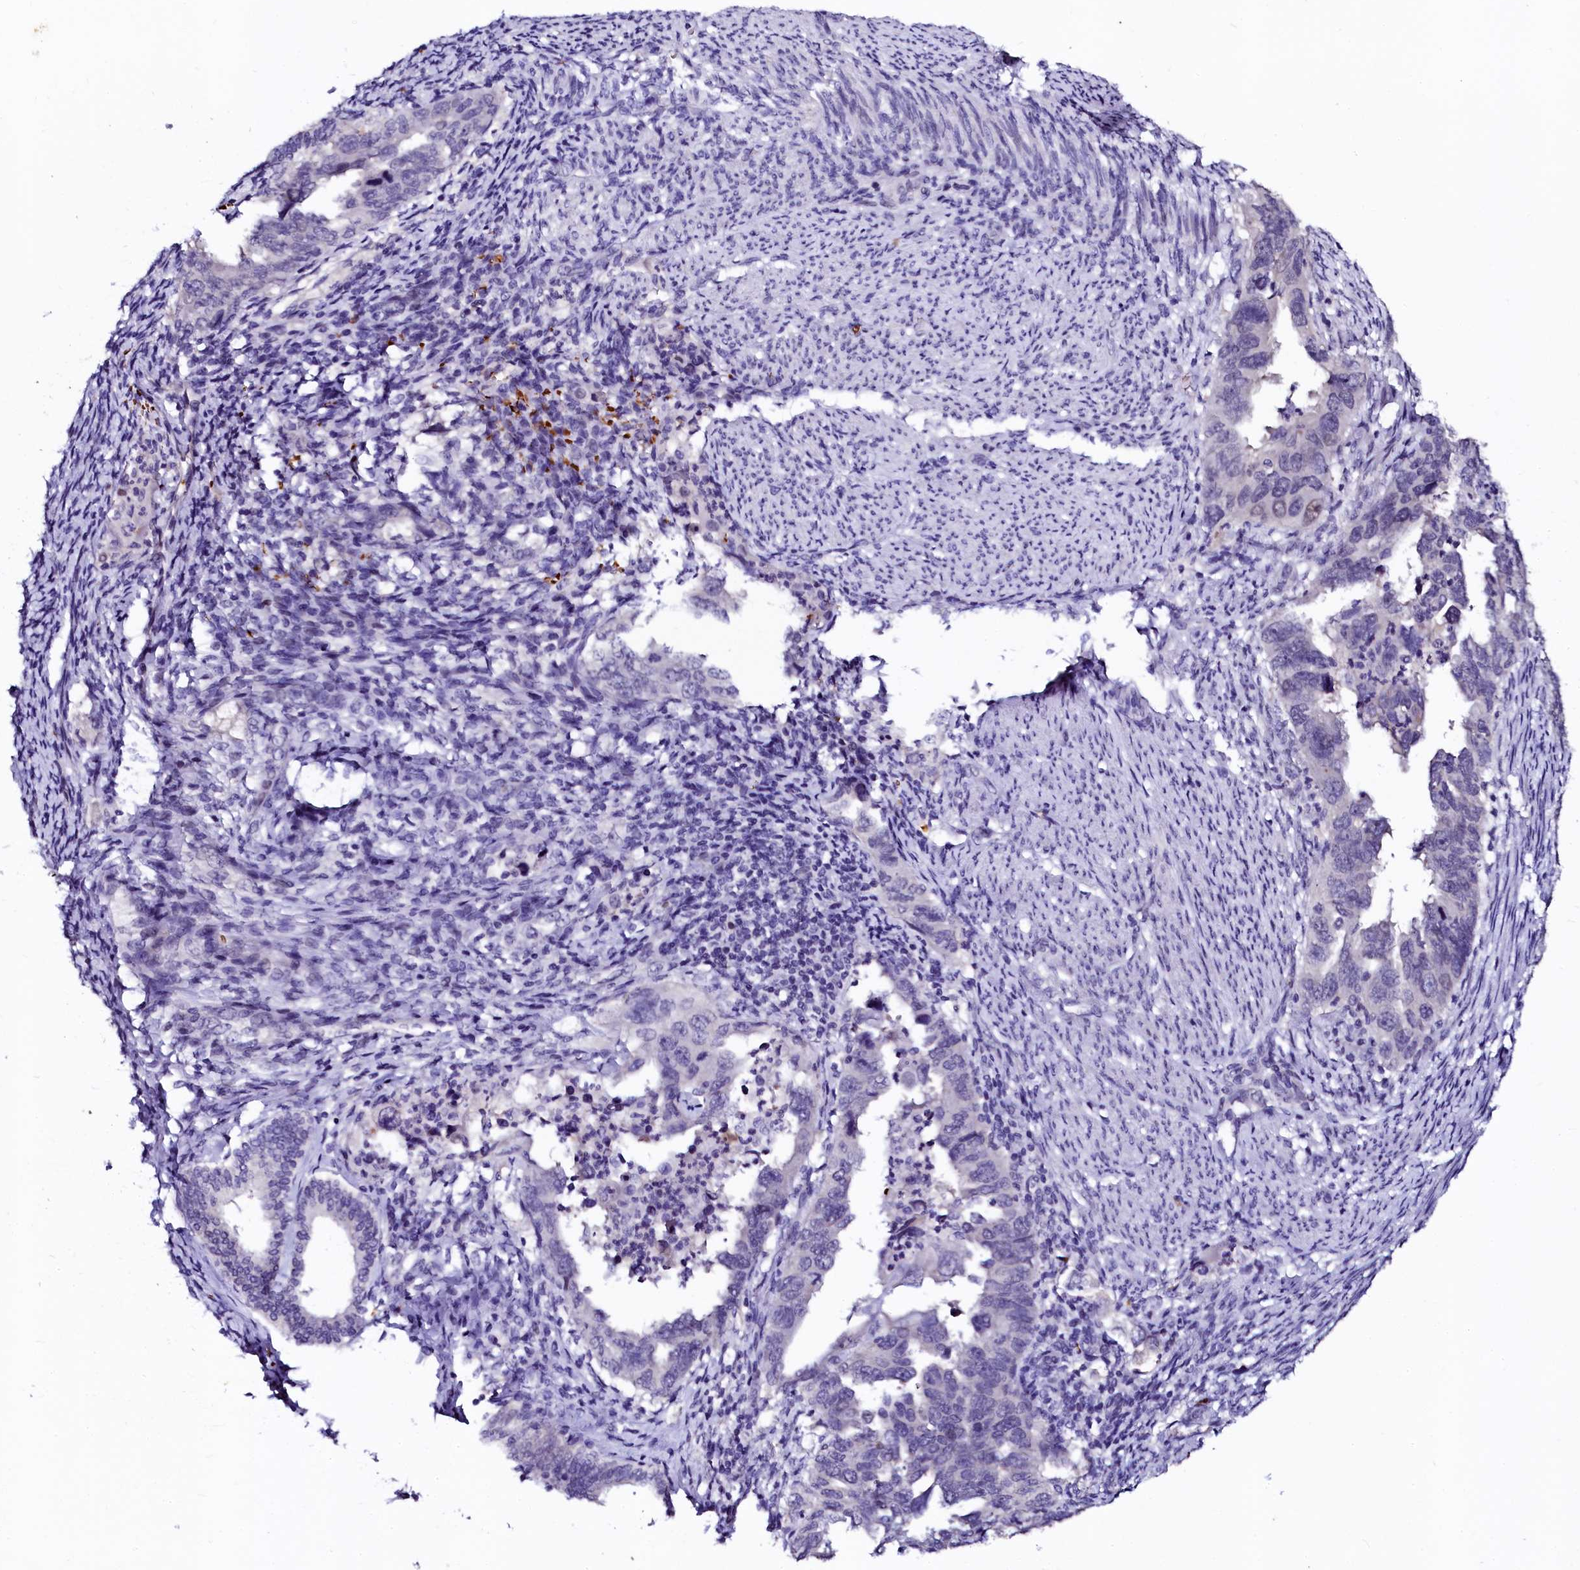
{"staining": {"intensity": "negative", "quantity": "none", "location": "none"}, "tissue": "endometrial cancer", "cell_type": "Tumor cells", "image_type": "cancer", "snomed": [{"axis": "morphology", "description": "Adenocarcinoma, NOS"}, {"axis": "topography", "description": "Endometrium"}], "caption": "Tumor cells are negative for protein expression in human endometrial cancer (adenocarcinoma). The staining is performed using DAB (3,3'-diaminobenzidine) brown chromogen with nuclei counter-stained in using hematoxylin.", "gene": "CTDSPL2", "patient": {"sex": "female", "age": 65}}